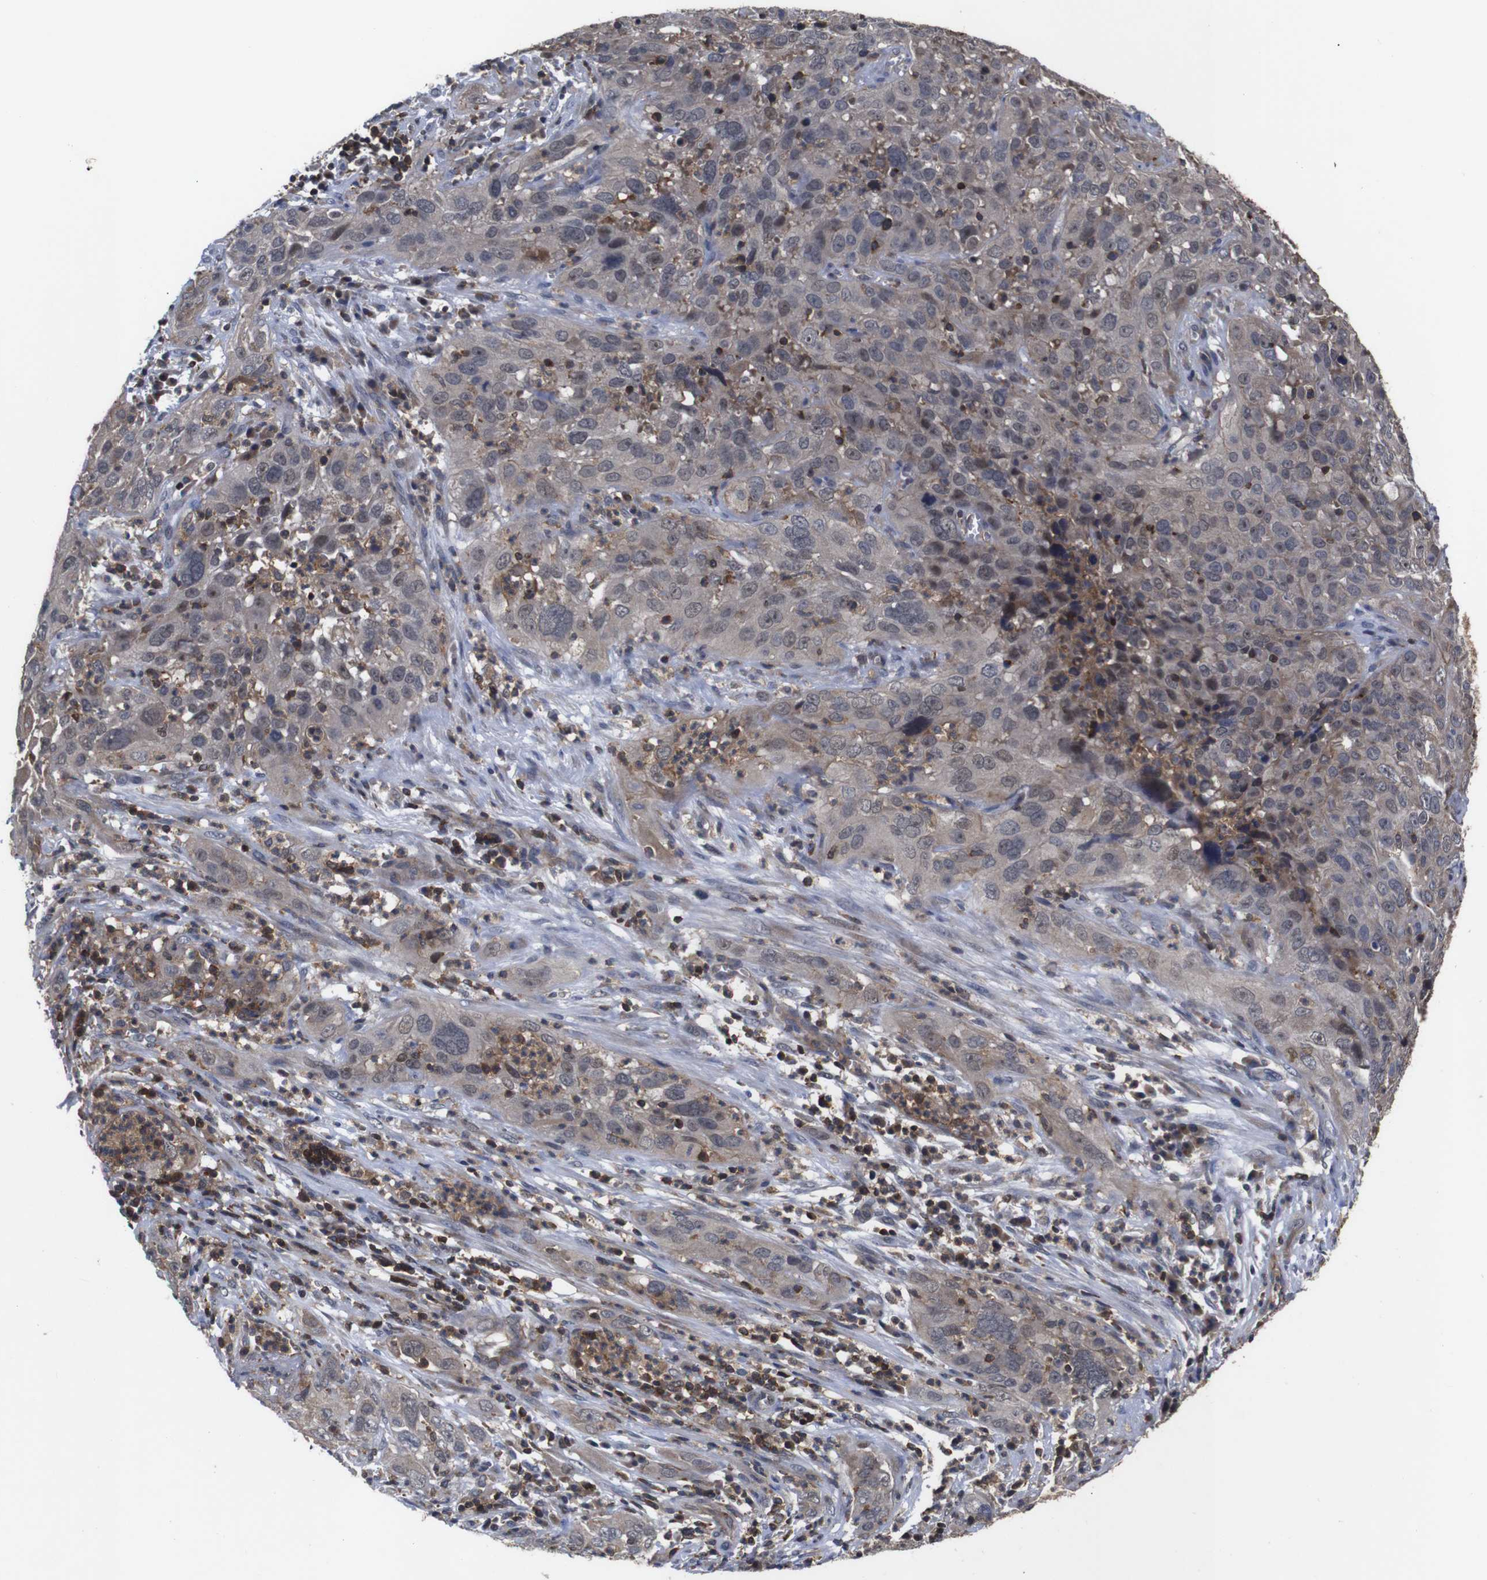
{"staining": {"intensity": "weak", "quantity": "<25%", "location": "cytoplasmic/membranous,nuclear"}, "tissue": "cervical cancer", "cell_type": "Tumor cells", "image_type": "cancer", "snomed": [{"axis": "morphology", "description": "Squamous cell carcinoma, NOS"}, {"axis": "topography", "description": "Cervix"}], "caption": "Photomicrograph shows no protein positivity in tumor cells of cervical squamous cell carcinoma tissue. (DAB (3,3'-diaminobenzidine) IHC, high magnification).", "gene": "BRWD3", "patient": {"sex": "female", "age": 32}}